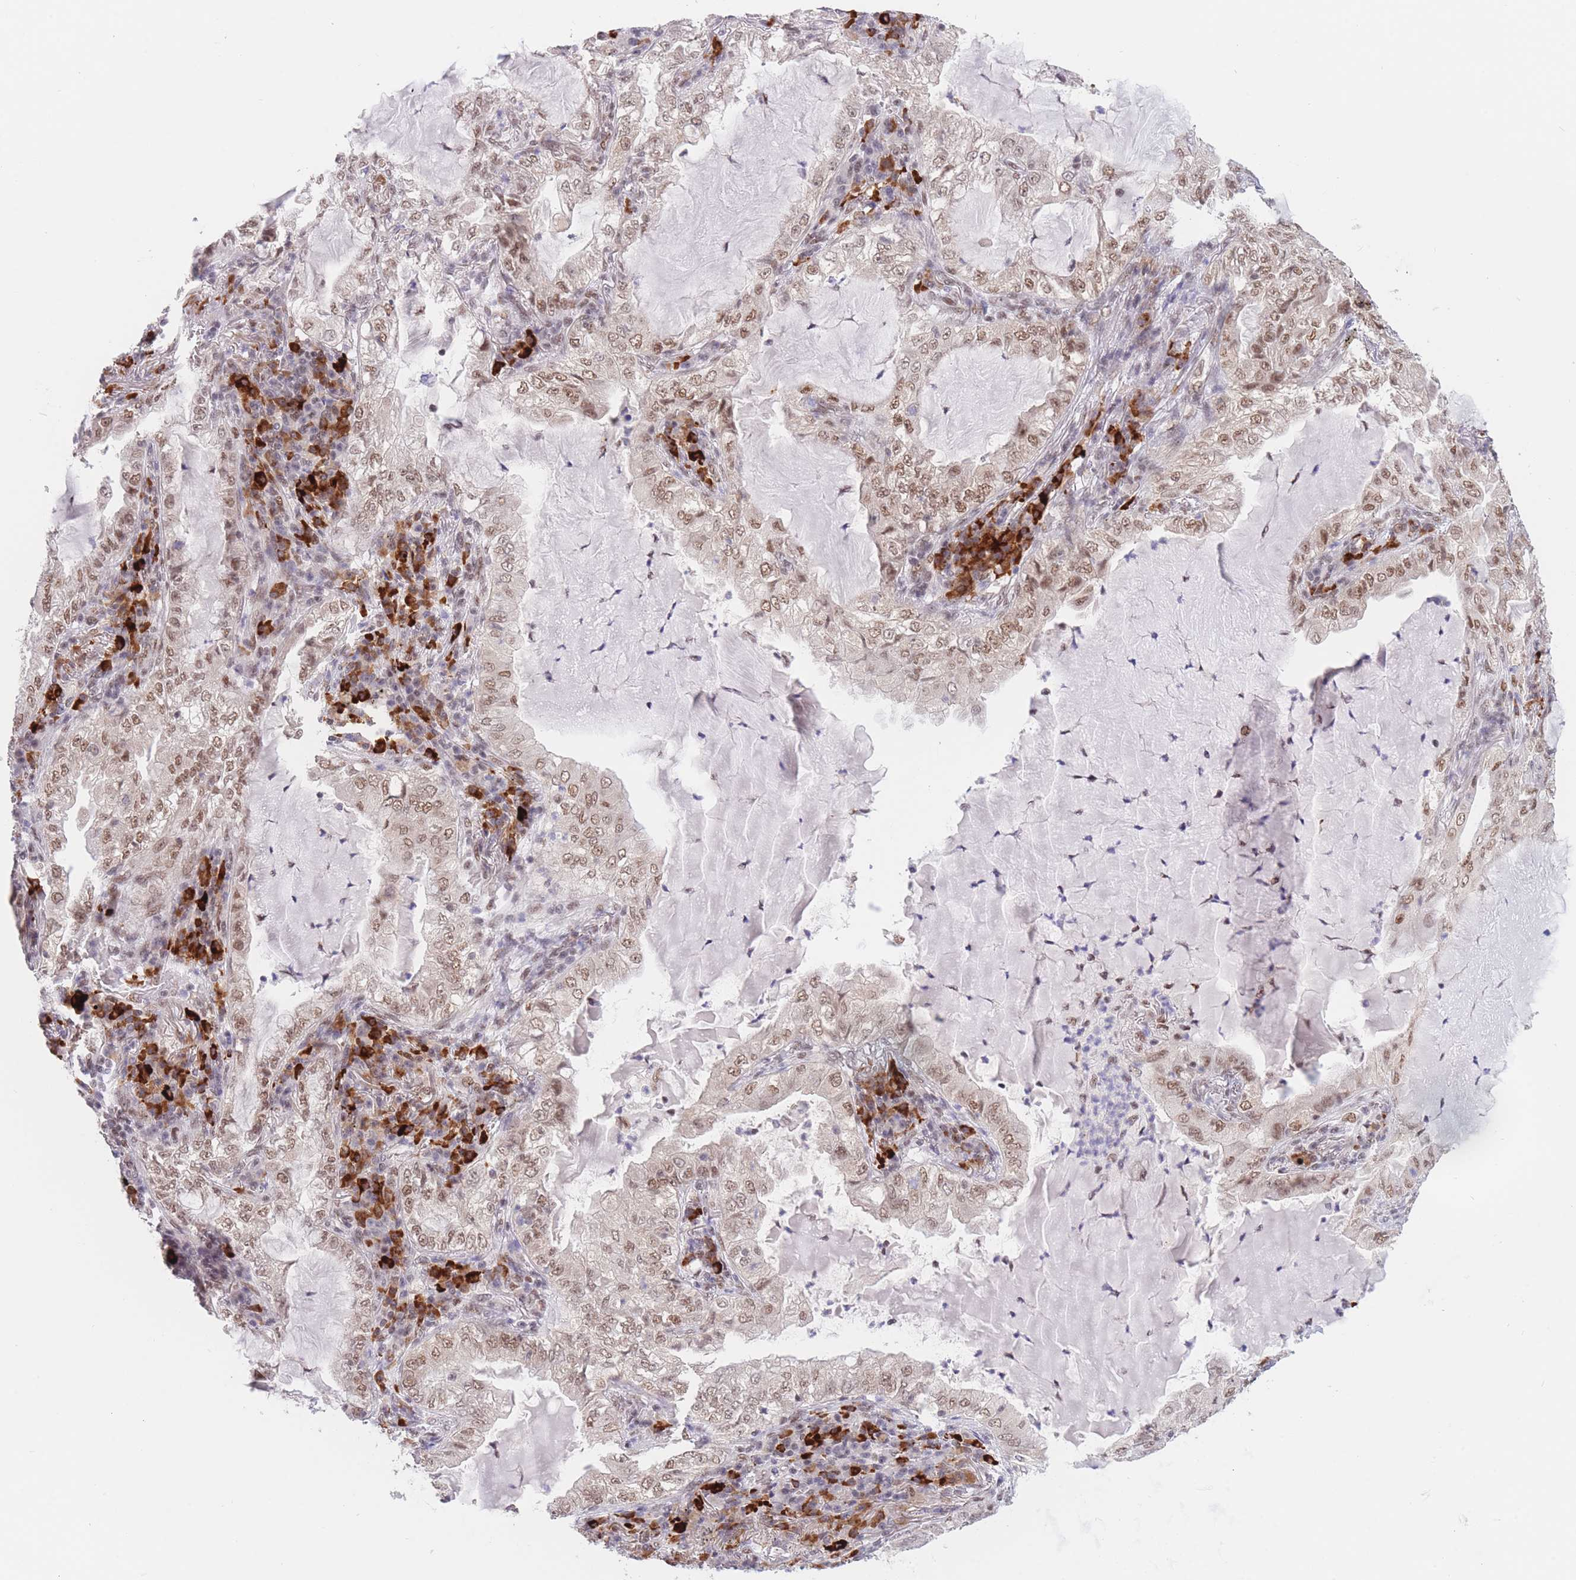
{"staining": {"intensity": "moderate", "quantity": ">75%", "location": "nuclear"}, "tissue": "lung cancer", "cell_type": "Tumor cells", "image_type": "cancer", "snomed": [{"axis": "morphology", "description": "Adenocarcinoma, NOS"}, {"axis": "topography", "description": "Lung"}], "caption": "Immunohistochemistry micrograph of human adenocarcinoma (lung) stained for a protein (brown), which displays medium levels of moderate nuclear expression in approximately >75% of tumor cells.", "gene": "SMAD9", "patient": {"sex": "female", "age": 73}}